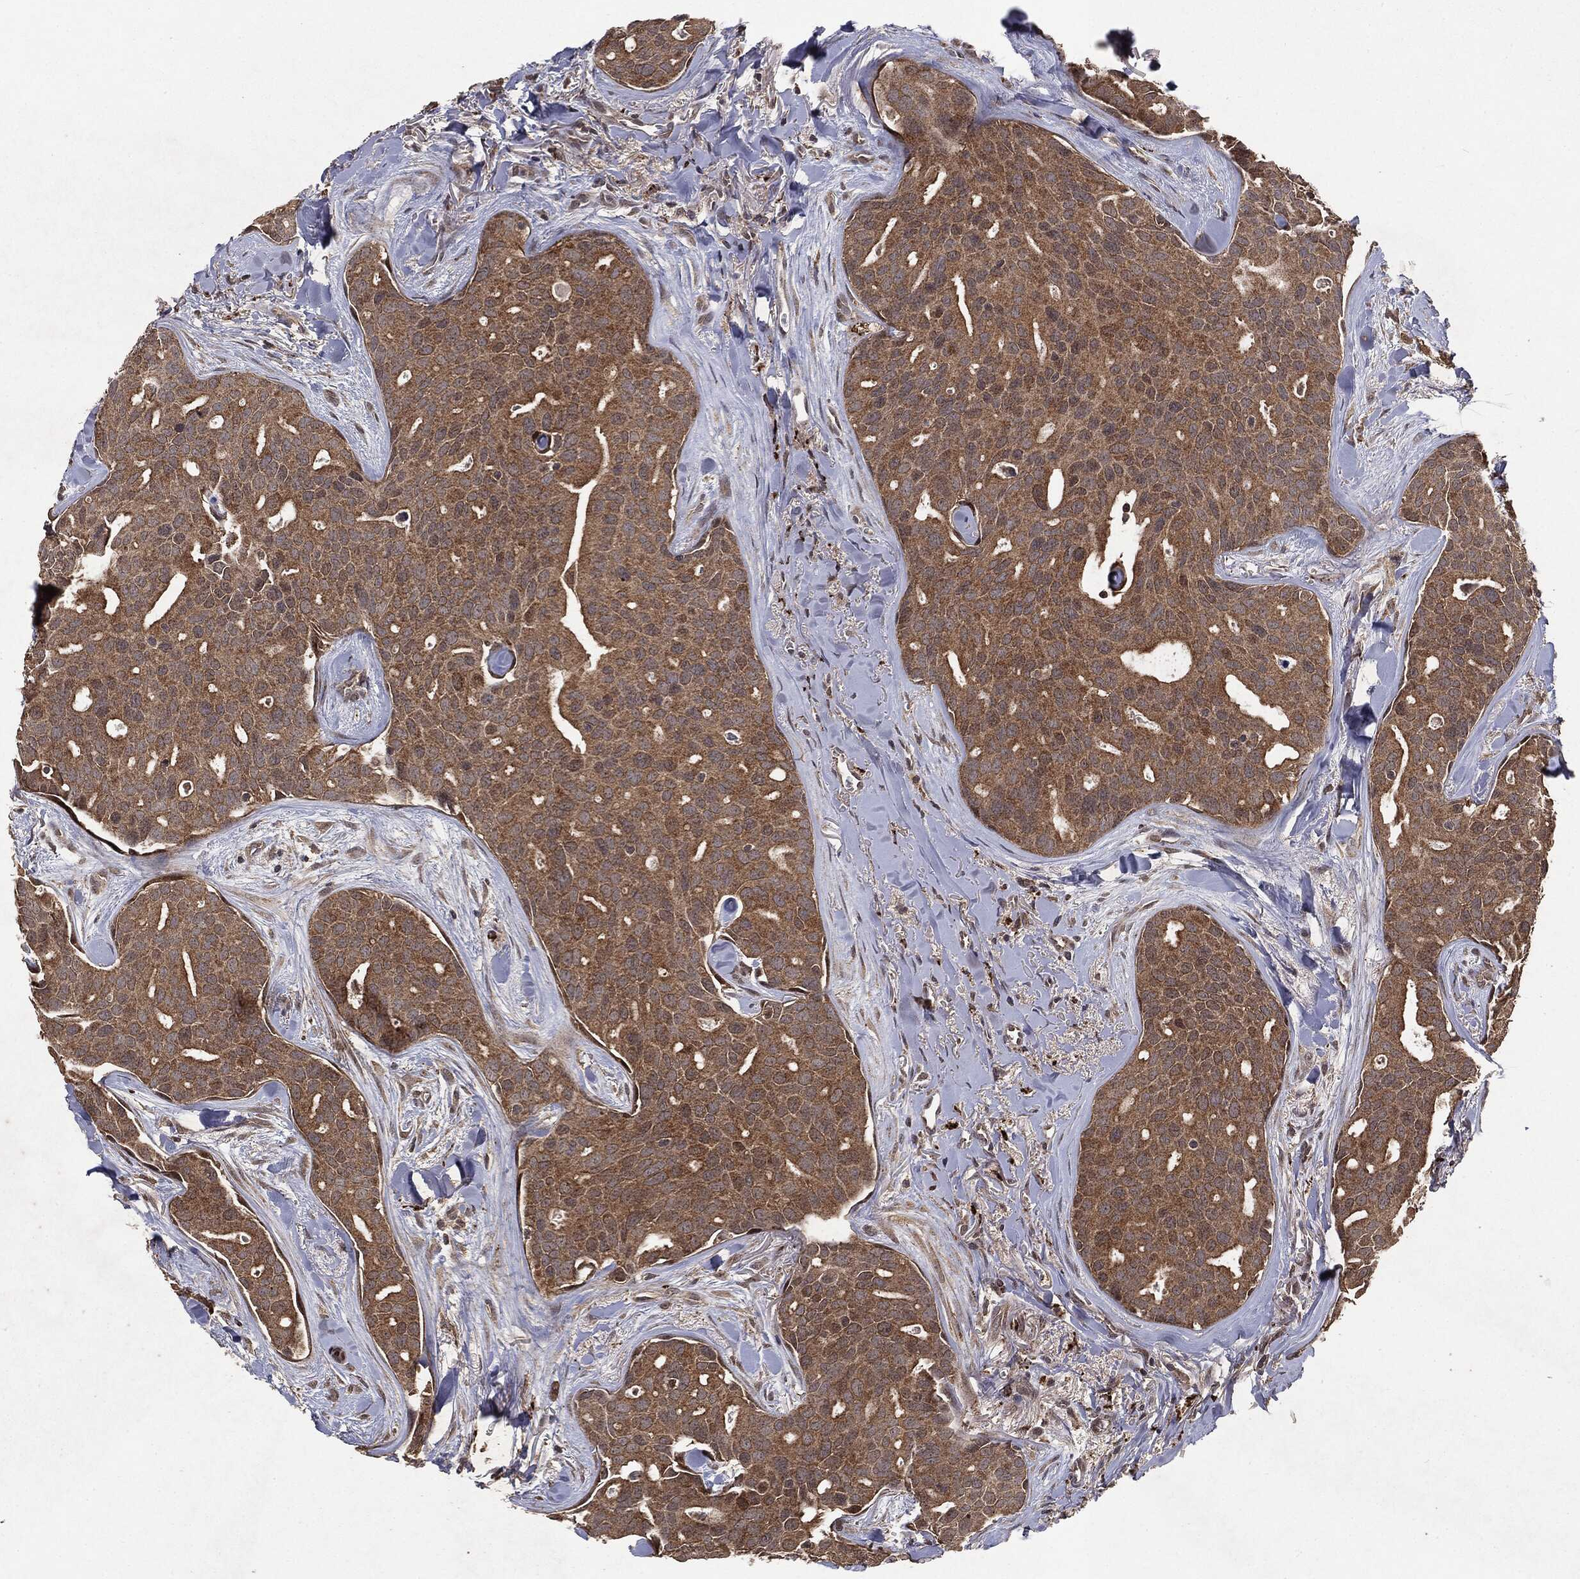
{"staining": {"intensity": "weak", "quantity": ">75%", "location": "cytoplasmic/membranous"}, "tissue": "breast cancer", "cell_type": "Tumor cells", "image_type": "cancer", "snomed": [{"axis": "morphology", "description": "Duct carcinoma"}, {"axis": "topography", "description": "Breast"}], "caption": "The micrograph reveals a brown stain indicating the presence of a protein in the cytoplasmic/membranous of tumor cells in breast cancer (invasive ductal carcinoma).", "gene": "MTOR", "patient": {"sex": "female", "age": 54}}